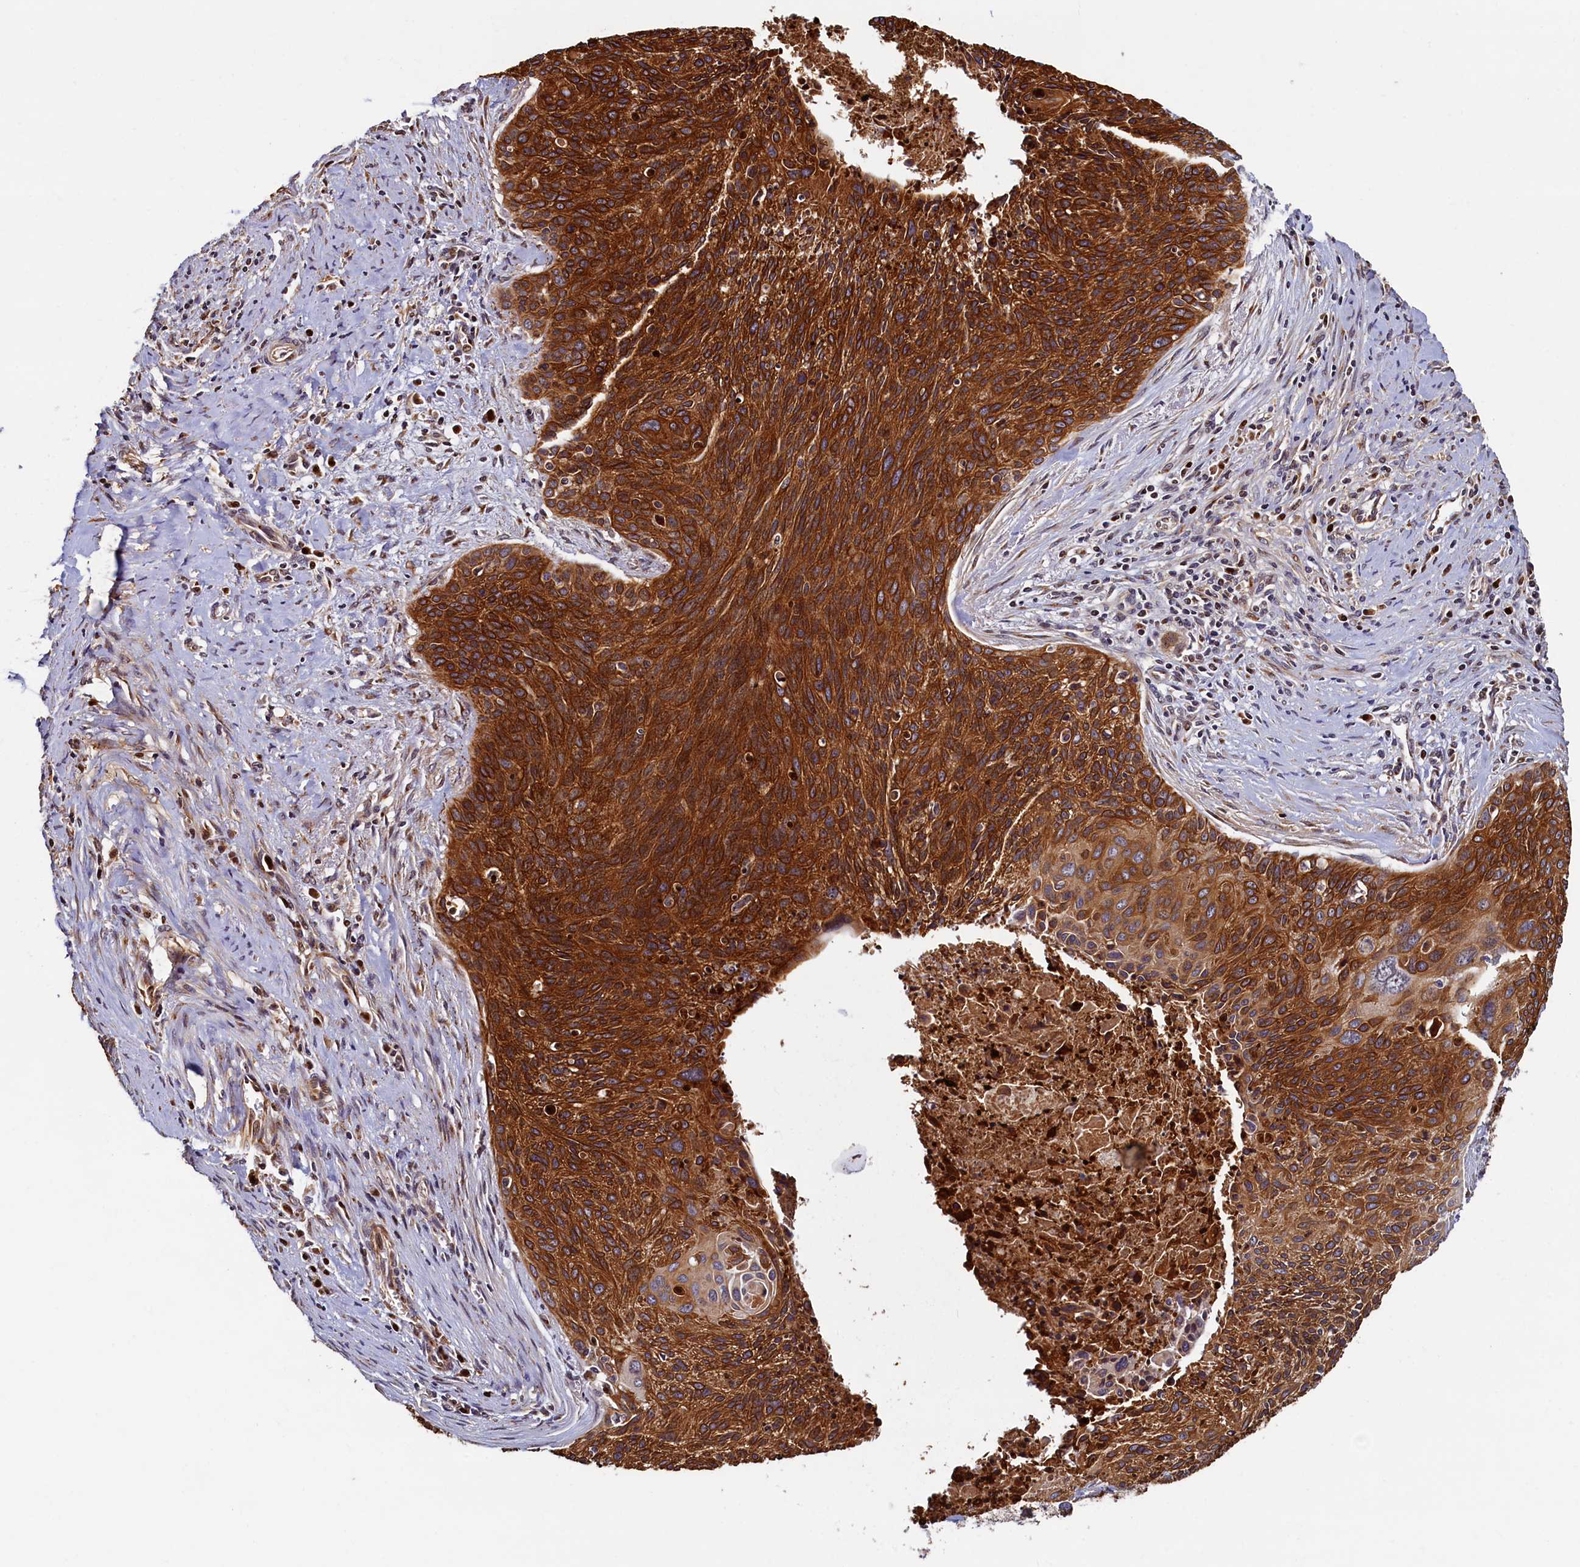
{"staining": {"intensity": "strong", "quantity": ">75%", "location": "cytoplasmic/membranous"}, "tissue": "cervical cancer", "cell_type": "Tumor cells", "image_type": "cancer", "snomed": [{"axis": "morphology", "description": "Squamous cell carcinoma, NOS"}, {"axis": "topography", "description": "Cervix"}], "caption": "A micrograph of cervical squamous cell carcinoma stained for a protein displays strong cytoplasmic/membranous brown staining in tumor cells. (Brightfield microscopy of DAB IHC at high magnification).", "gene": "NCKAP5L", "patient": {"sex": "female", "age": 55}}